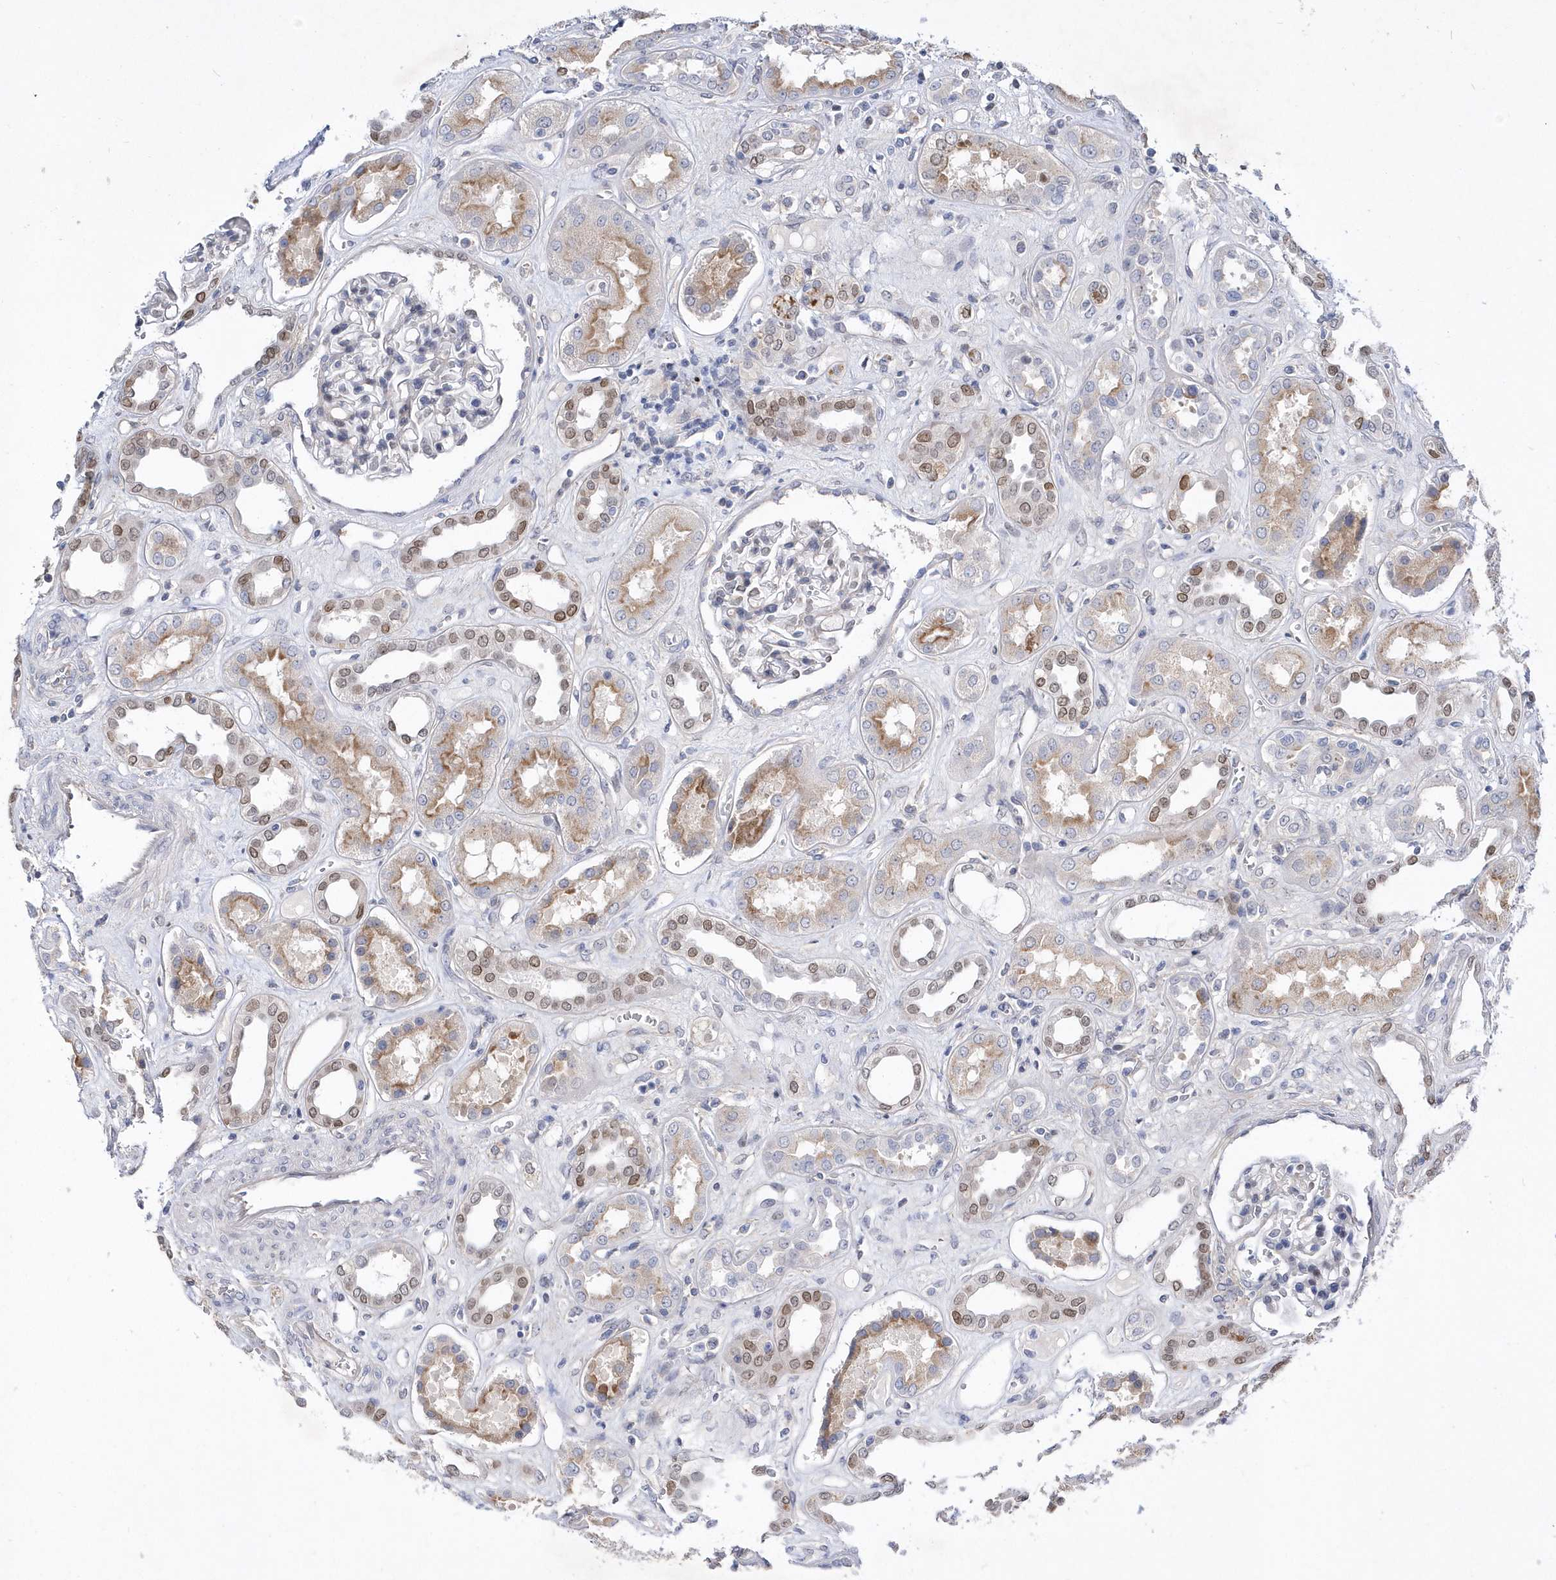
{"staining": {"intensity": "negative", "quantity": "none", "location": "none"}, "tissue": "kidney", "cell_type": "Cells in glomeruli", "image_type": "normal", "snomed": [{"axis": "morphology", "description": "Normal tissue, NOS"}, {"axis": "topography", "description": "Kidney"}], "caption": "Immunohistochemistry (IHC) of unremarkable human kidney exhibits no positivity in cells in glomeruli.", "gene": "ZNF875", "patient": {"sex": "male", "age": 59}}